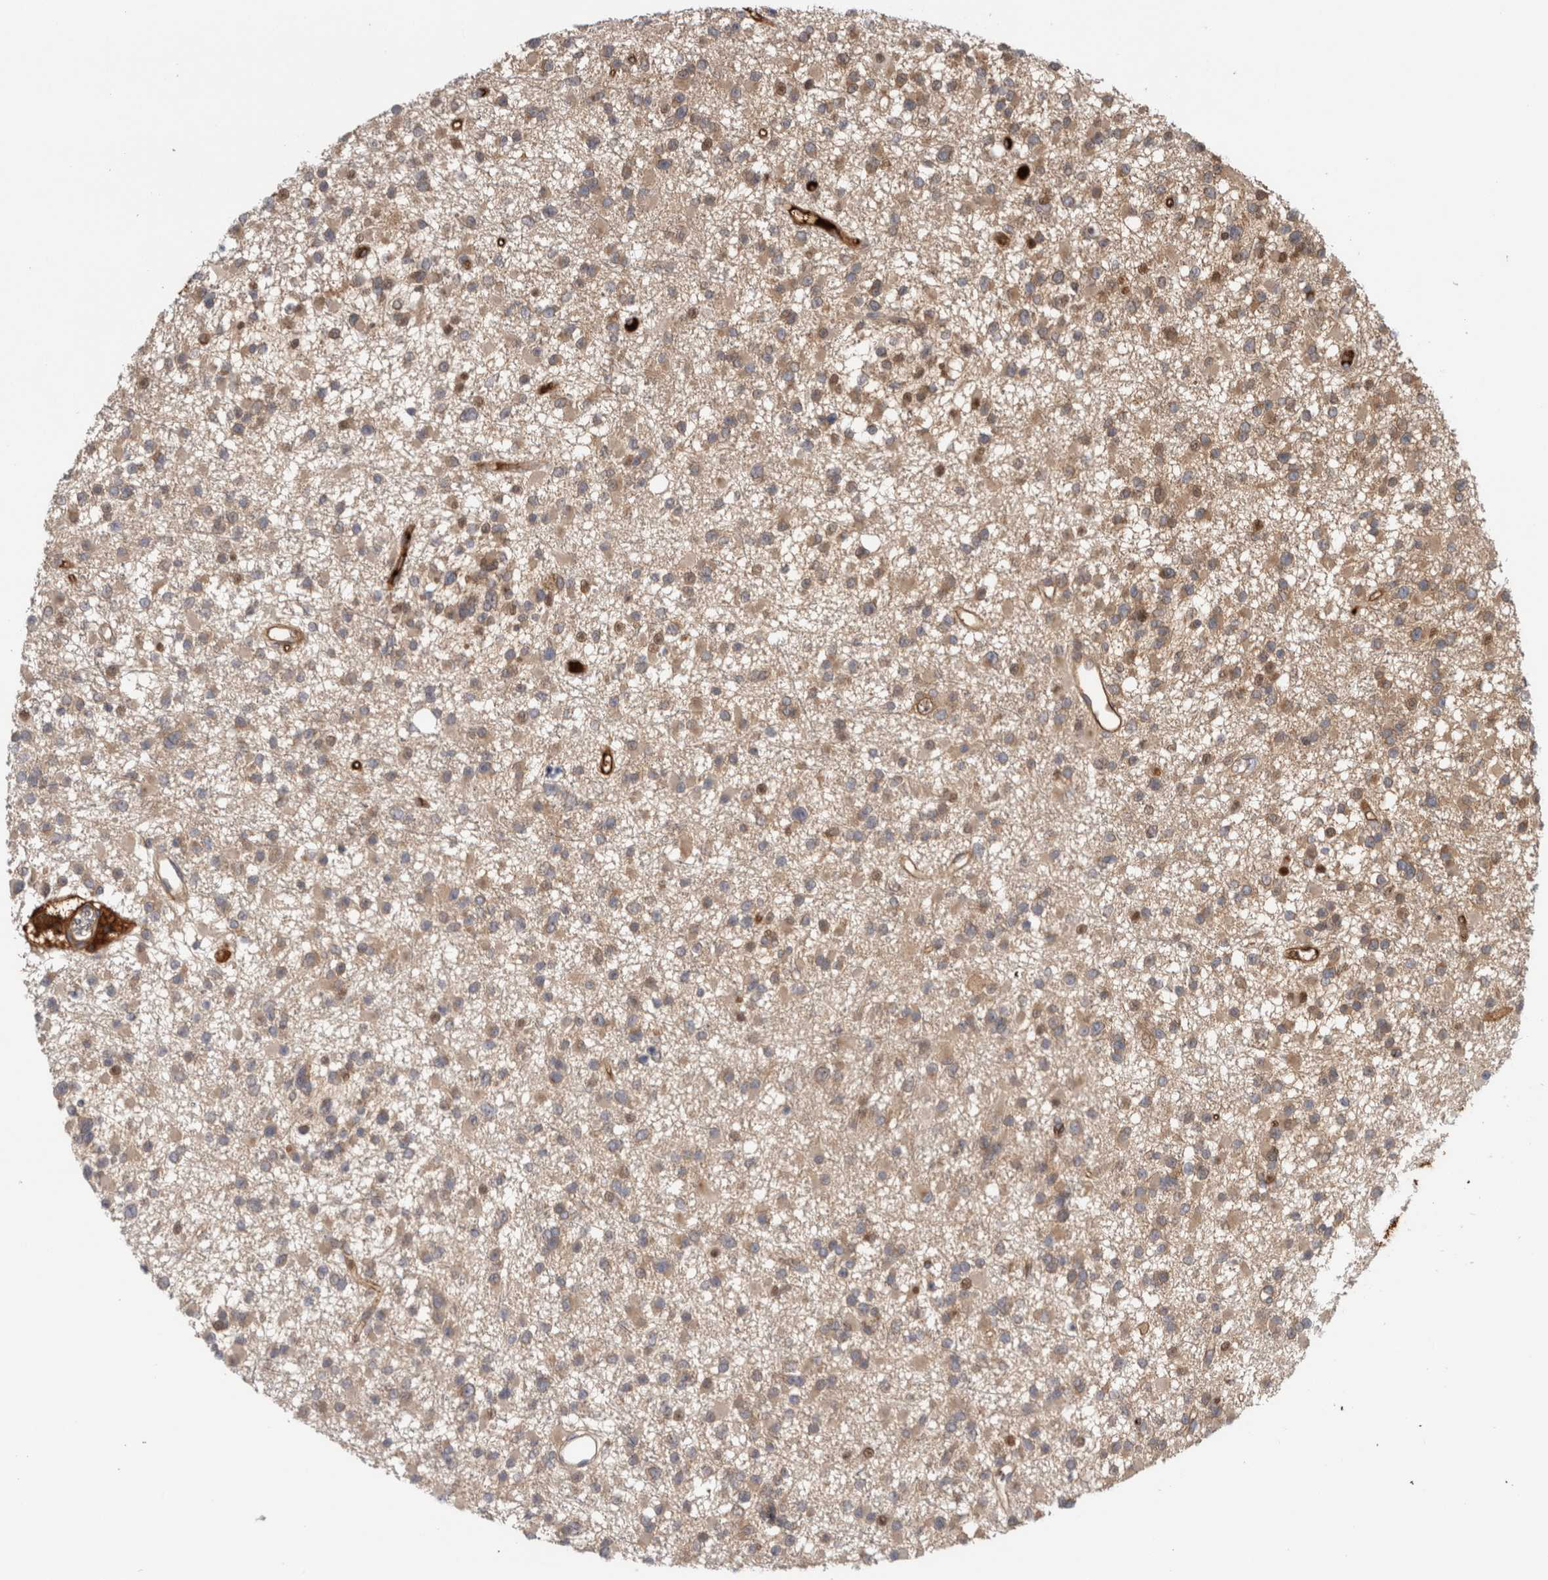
{"staining": {"intensity": "weak", "quantity": "25%-75%", "location": "cytoplasmic/membranous"}, "tissue": "glioma", "cell_type": "Tumor cells", "image_type": "cancer", "snomed": [{"axis": "morphology", "description": "Glioma, malignant, Low grade"}, {"axis": "topography", "description": "Brain"}], "caption": "Immunohistochemistry (IHC) staining of glioma, which demonstrates low levels of weak cytoplasmic/membranous positivity in about 25%-75% of tumor cells indicating weak cytoplasmic/membranous protein expression. The staining was performed using DAB (3,3'-diaminobenzidine) (brown) for protein detection and nuclei were counterstained in hematoxylin (blue).", "gene": "TBCE", "patient": {"sex": "female", "age": 22}}